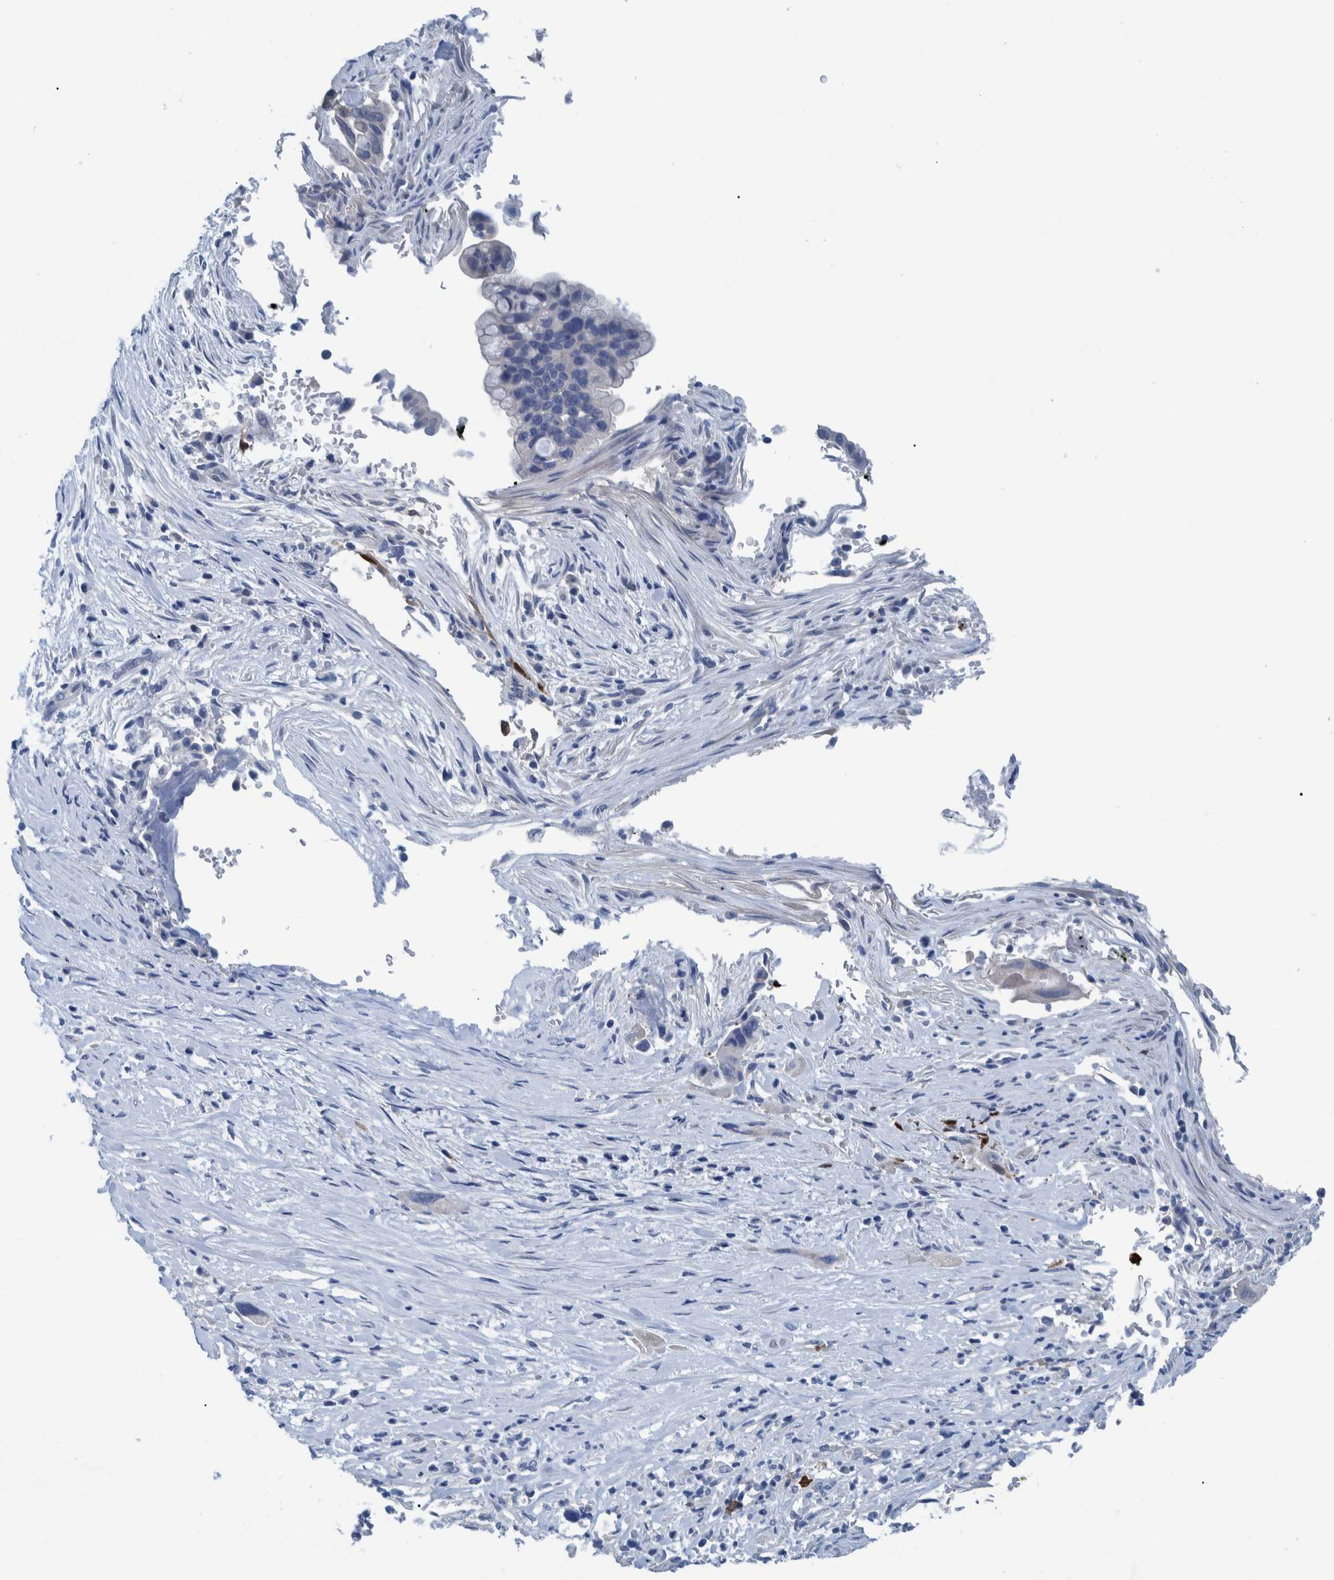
{"staining": {"intensity": "negative", "quantity": "none", "location": "none"}, "tissue": "pancreatic cancer", "cell_type": "Tumor cells", "image_type": "cancer", "snomed": [{"axis": "morphology", "description": "Adenocarcinoma, NOS"}, {"axis": "topography", "description": "Pancreas"}], "caption": "Immunohistochemistry (IHC) micrograph of human pancreatic cancer stained for a protein (brown), which displays no staining in tumor cells.", "gene": "IDO1", "patient": {"sex": "female", "age": 70}}